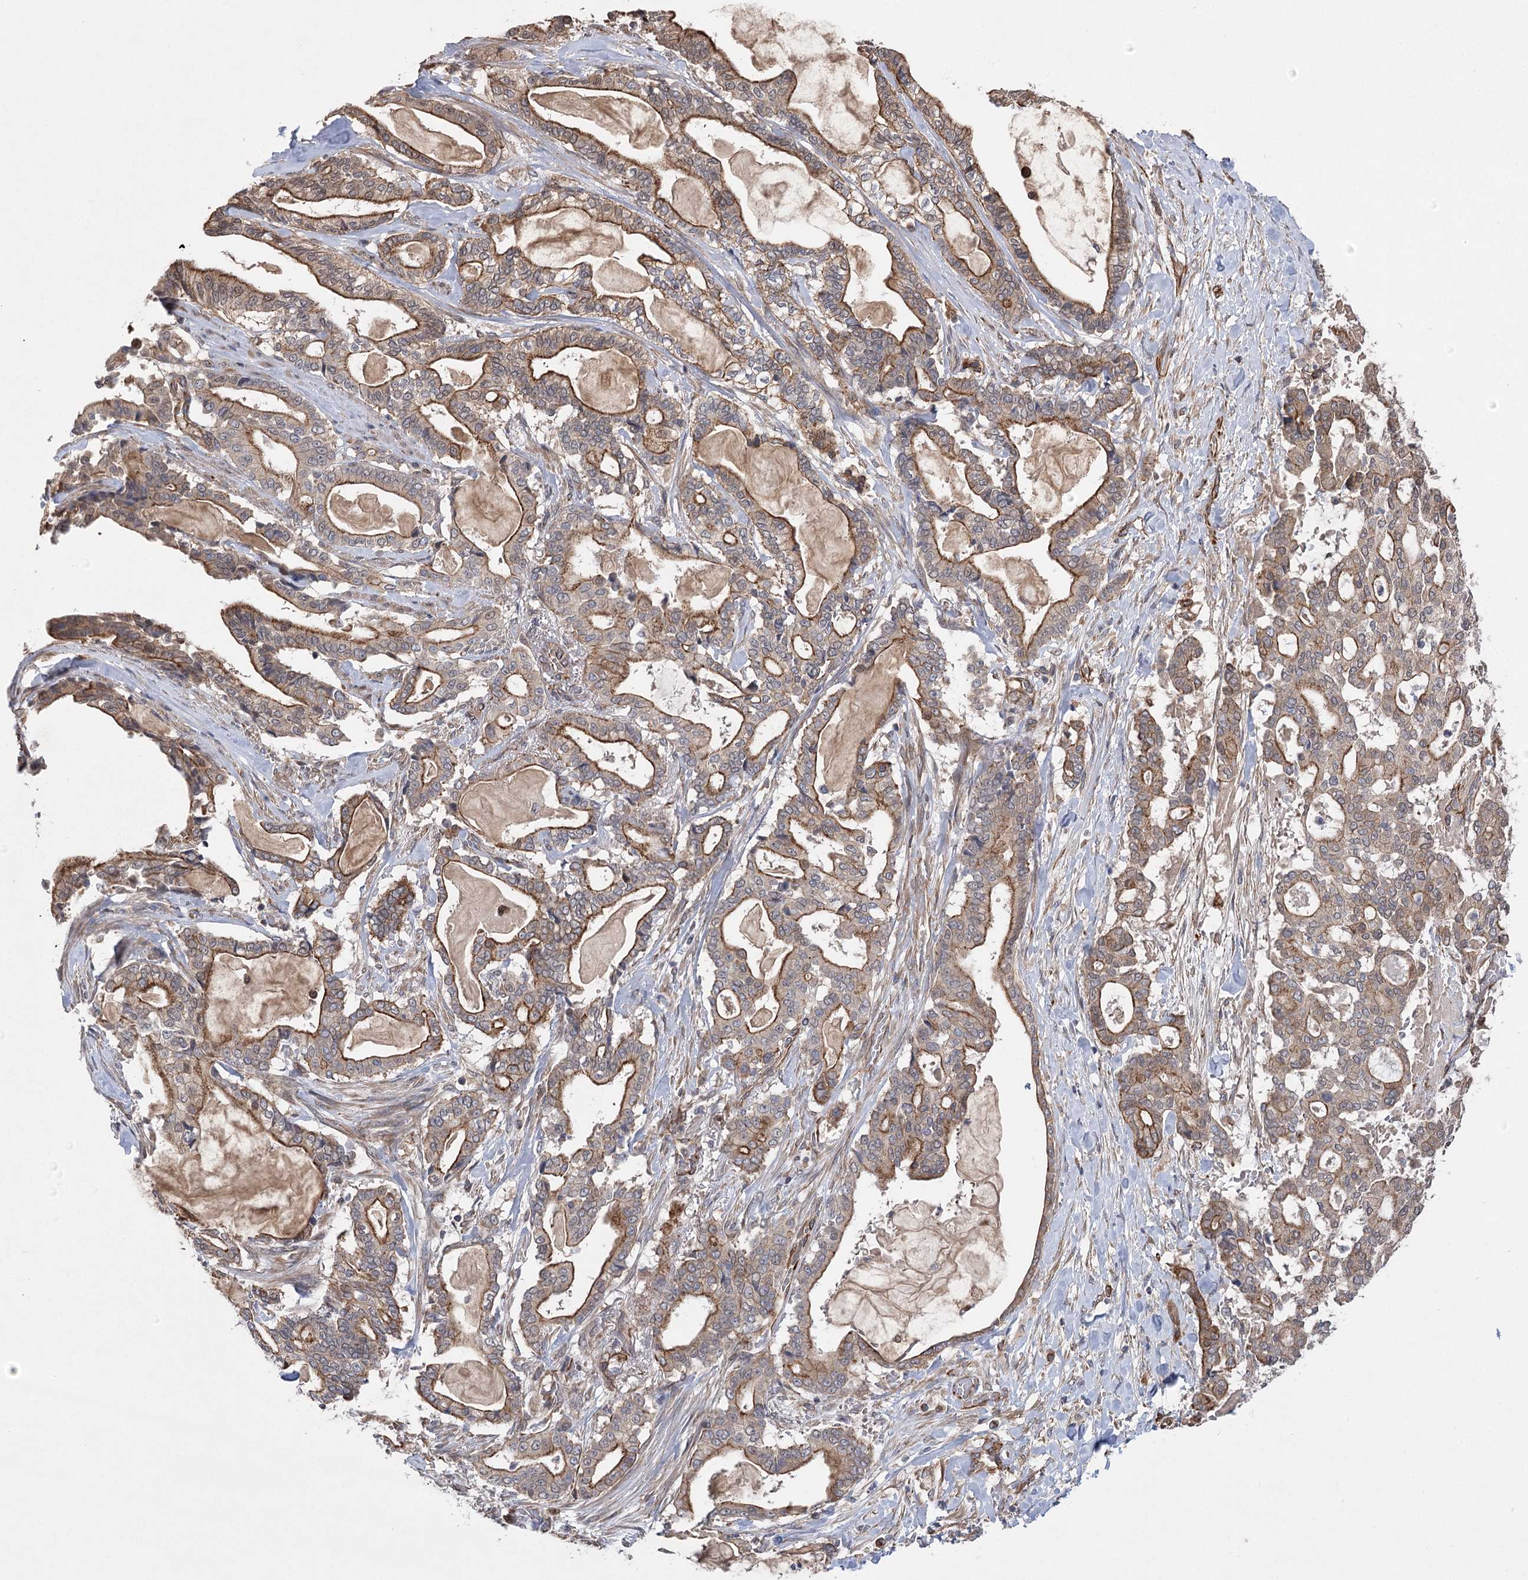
{"staining": {"intensity": "moderate", "quantity": ">75%", "location": "cytoplasmic/membranous"}, "tissue": "pancreatic cancer", "cell_type": "Tumor cells", "image_type": "cancer", "snomed": [{"axis": "morphology", "description": "Adenocarcinoma, NOS"}, {"axis": "topography", "description": "Pancreas"}], "caption": "Pancreatic adenocarcinoma tissue displays moderate cytoplasmic/membranous expression in approximately >75% of tumor cells (DAB IHC, brown staining for protein, blue staining for nuclei).", "gene": "RWDD4", "patient": {"sex": "male", "age": 63}}